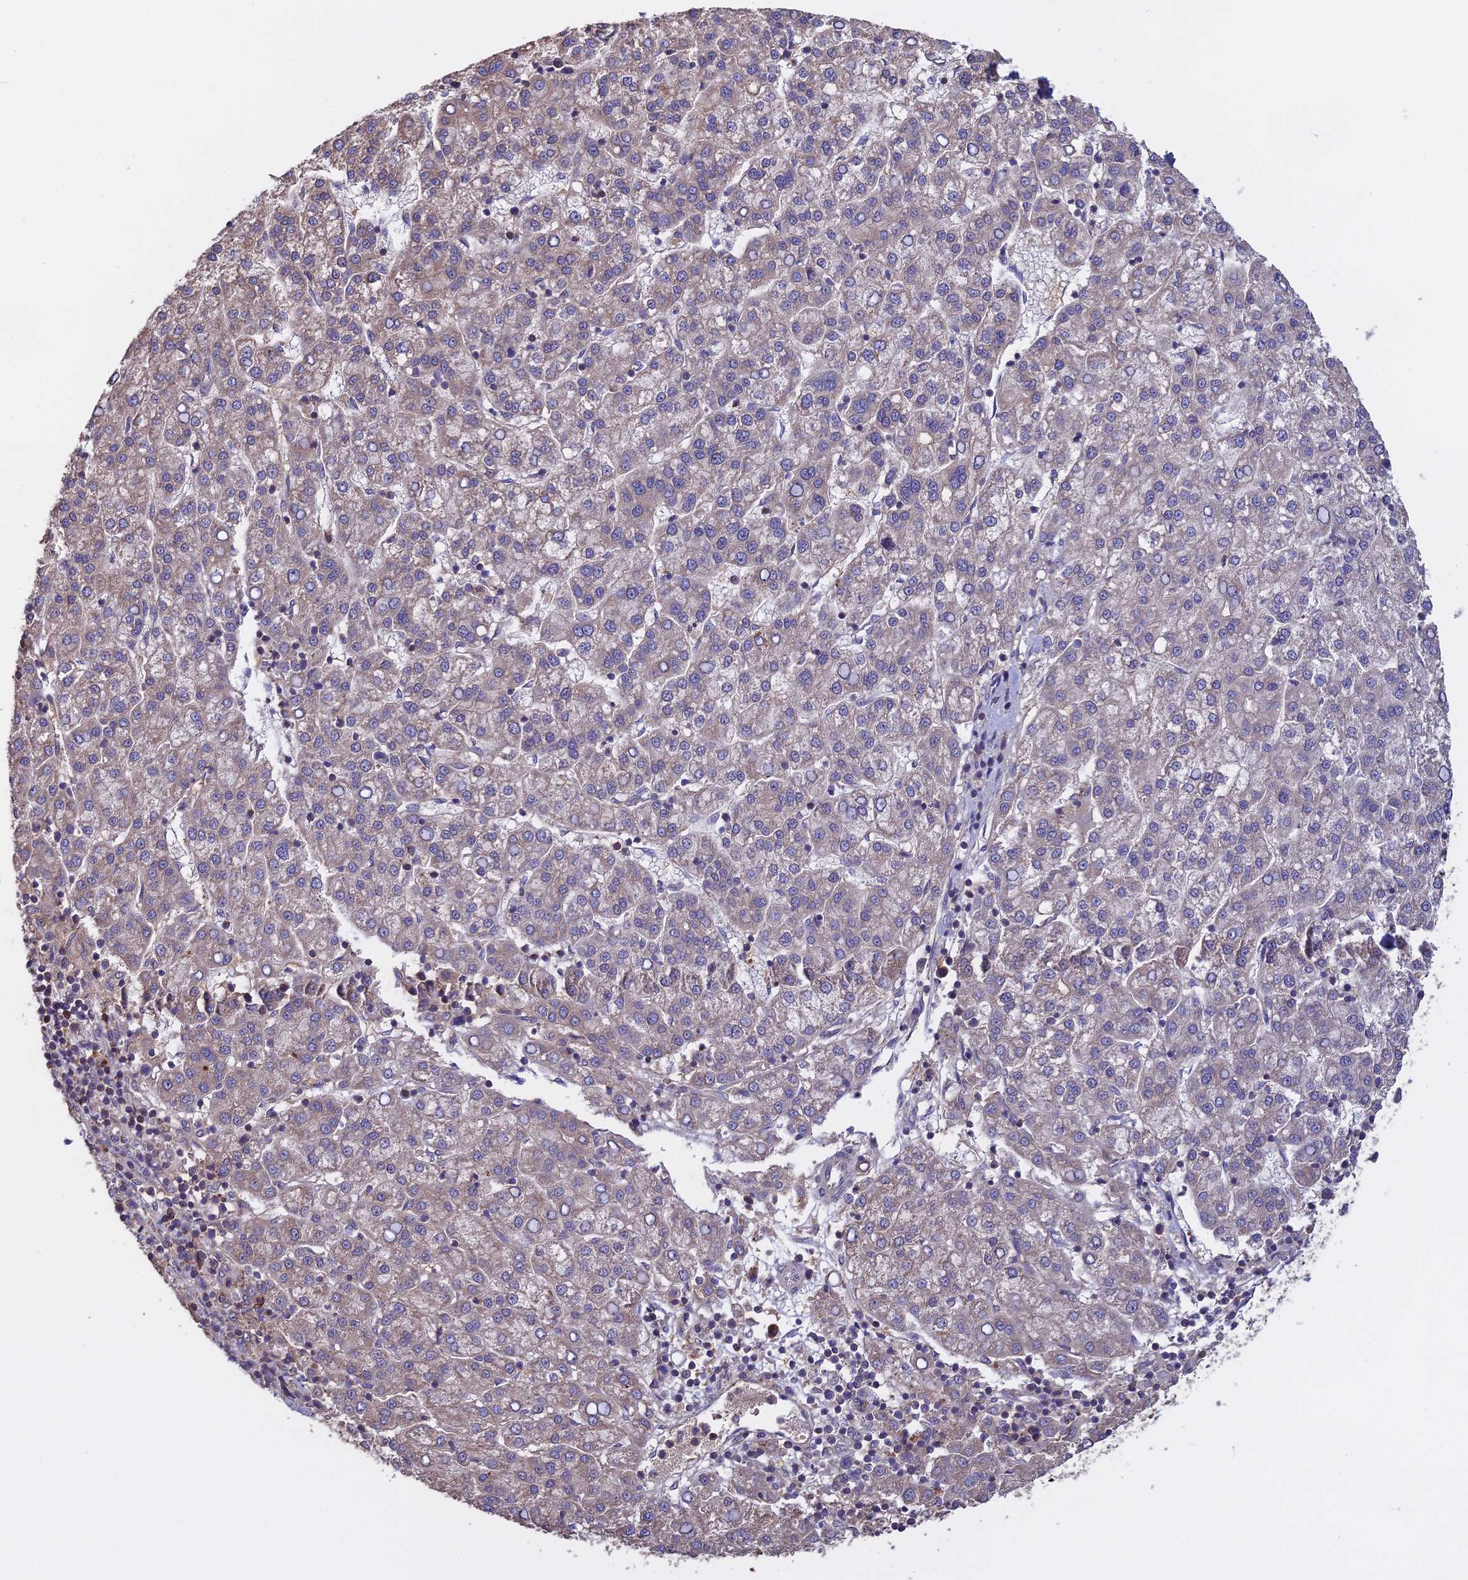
{"staining": {"intensity": "negative", "quantity": "none", "location": "none"}, "tissue": "liver cancer", "cell_type": "Tumor cells", "image_type": "cancer", "snomed": [{"axis": "morphology", "description": "Carcinoma, Hepatocellular, NOS"}, {"axis": "topography", "description": "Liver"}], "caption": "Image shows no significant protein staining in tumor cells of hepatocellular carcinoma (liver). Brightfield microscopy of immunohistochemistry (IHC) stained with DAB (3,3'-diaminobenzidine) (brown) and hematoxylin (blue), captured at high magnification.", "gene": "GALR2", "patient": {"sex": "female", "age": 58}}